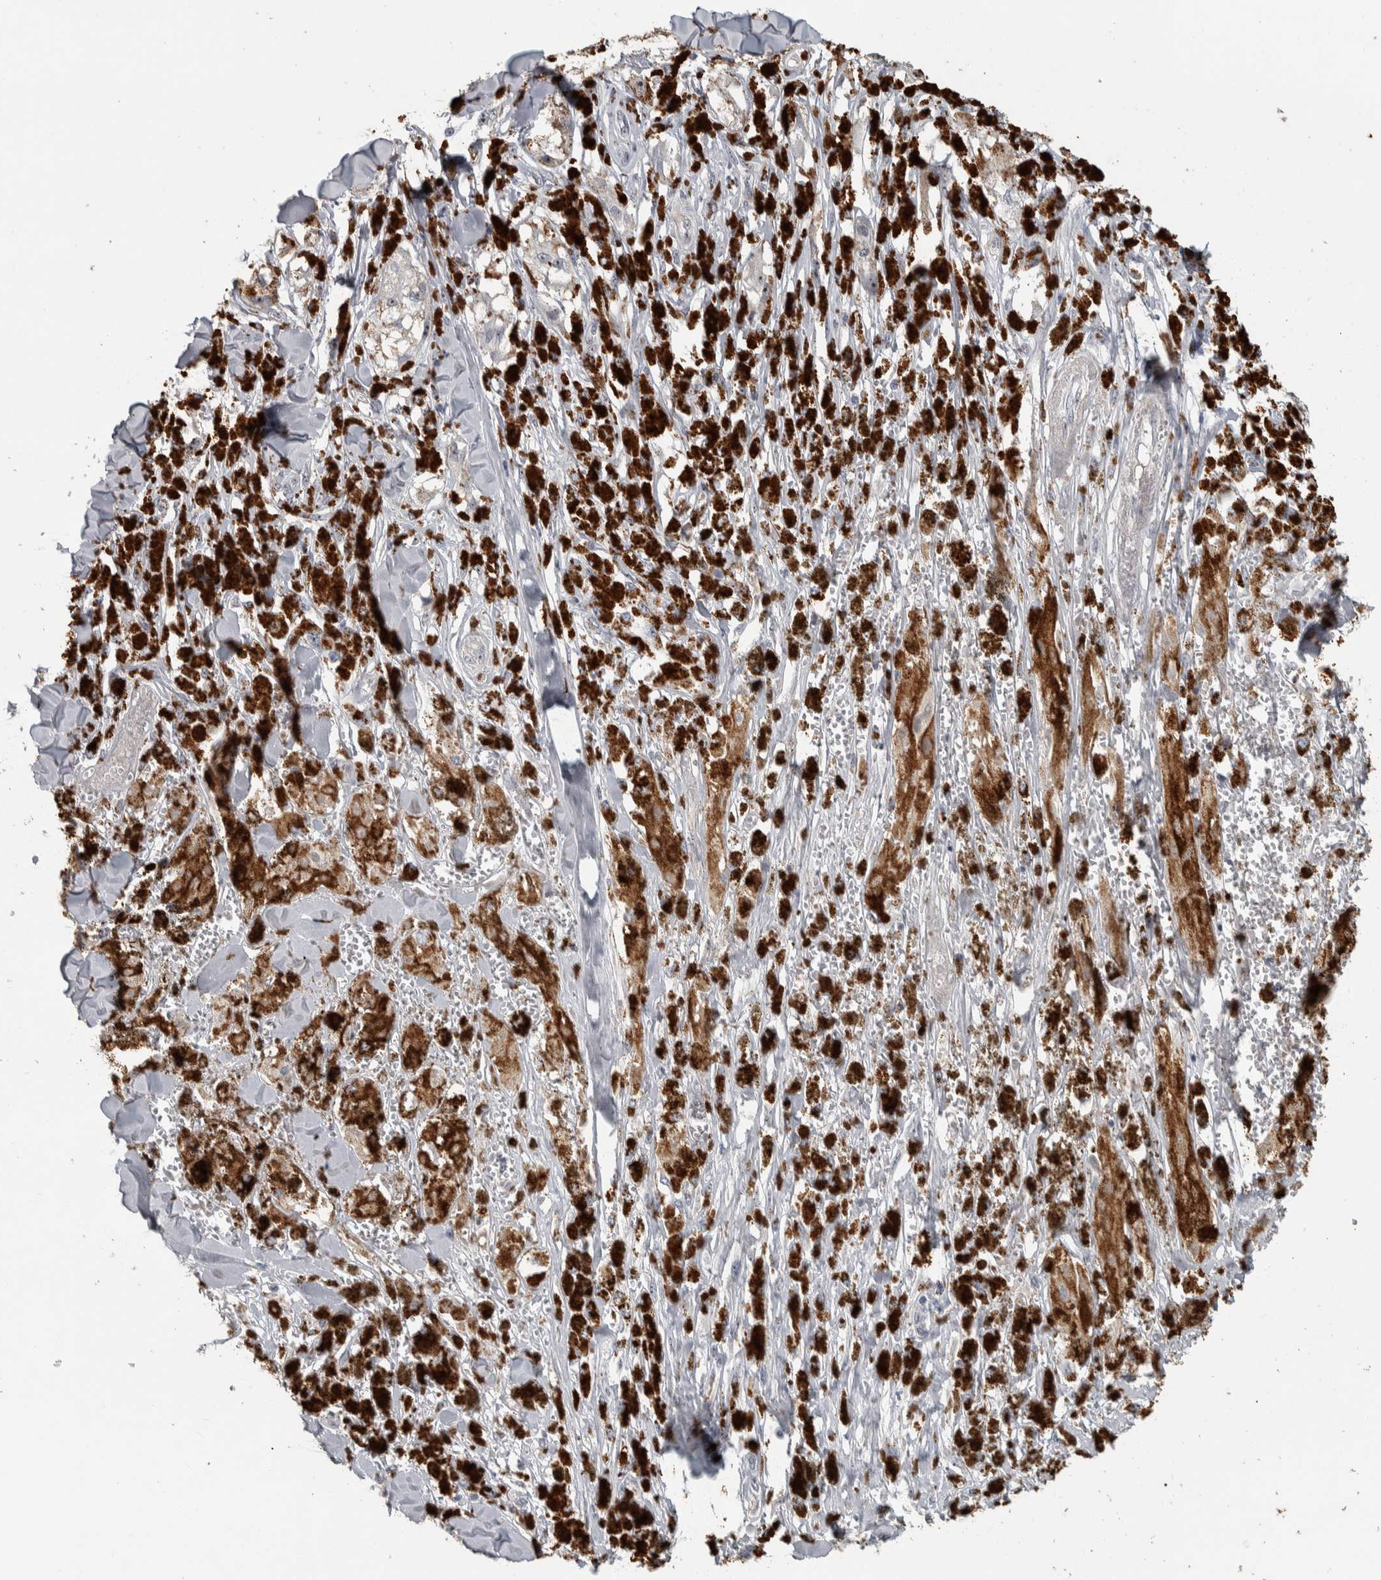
{"staining": {"intensity": "negative", "quantity": "none", "location": "none"}, "tissue": "melanoma", "cell_type": "Tumor cells", "image_type": "cancer", "snomed": [{"axis": "morphology", "description": "Malignant melanoma, NOS"}, {"axis": "topography", "description": "Skin"}], "caption": "Protein analysis of malignant melanoma exhibits no significant staining in tumor cells.", "gene": "DCAF10", "patient": {"sex": "male", "age": 88}}